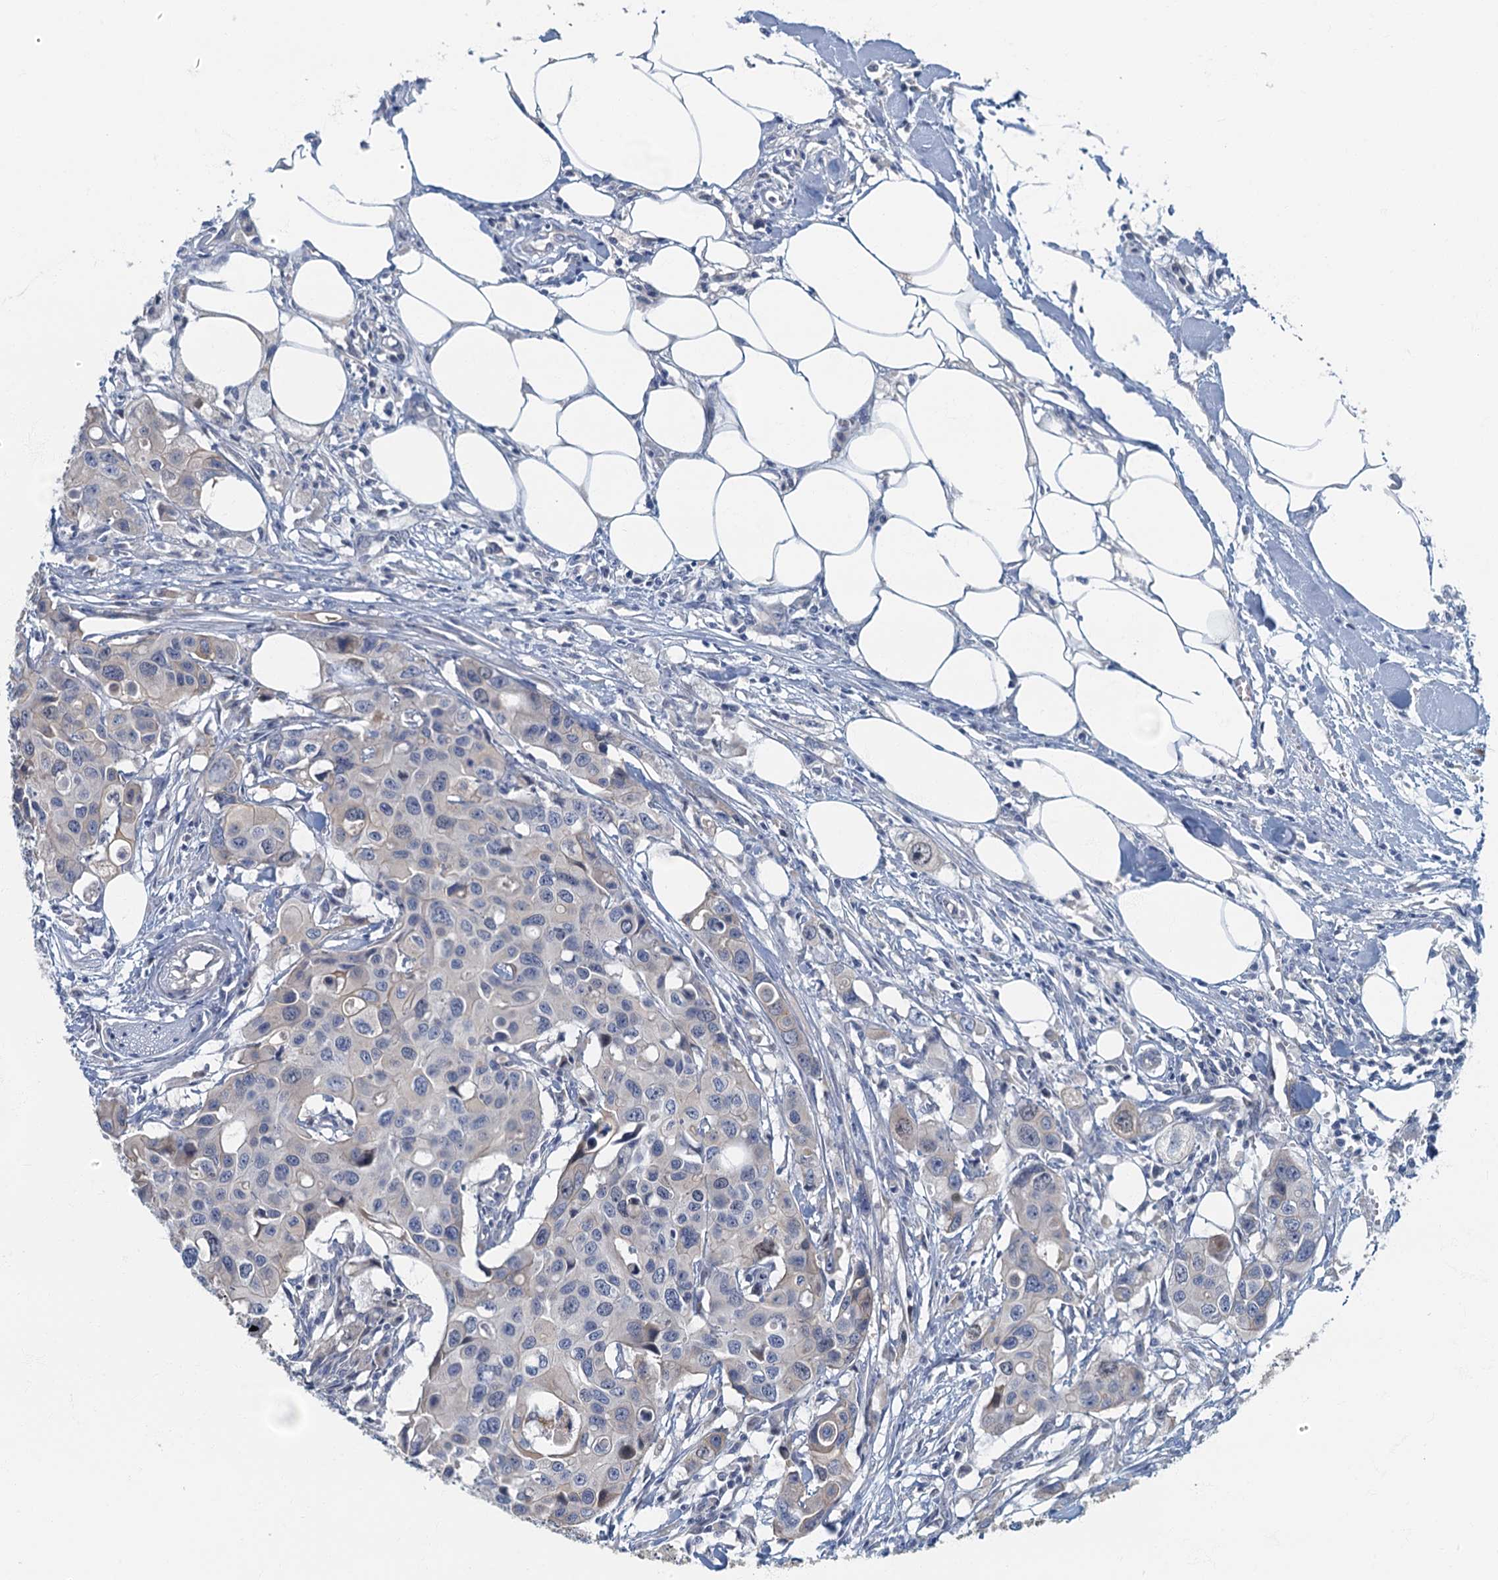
{"staining": {"intensity": "weak", "quantity": "<25%", "location": "cytoplasmic/membranous"}, "tissue": "colorectal cancer", "cell_type": "Tumor cells", "image_type": "cancer", "snomed": [{"axis": "morphology", "description": "Adenocarcinoma, NOS"}, {"axis": "topography", "description": "Colon"}], "caption": "This is an immunohistochemistry micrograph of human colorectal adenocarcinoma. There is no expression in tumor cells.", "gene": "CKAP2L", "patient": {"sex": "male", "age": 77}}